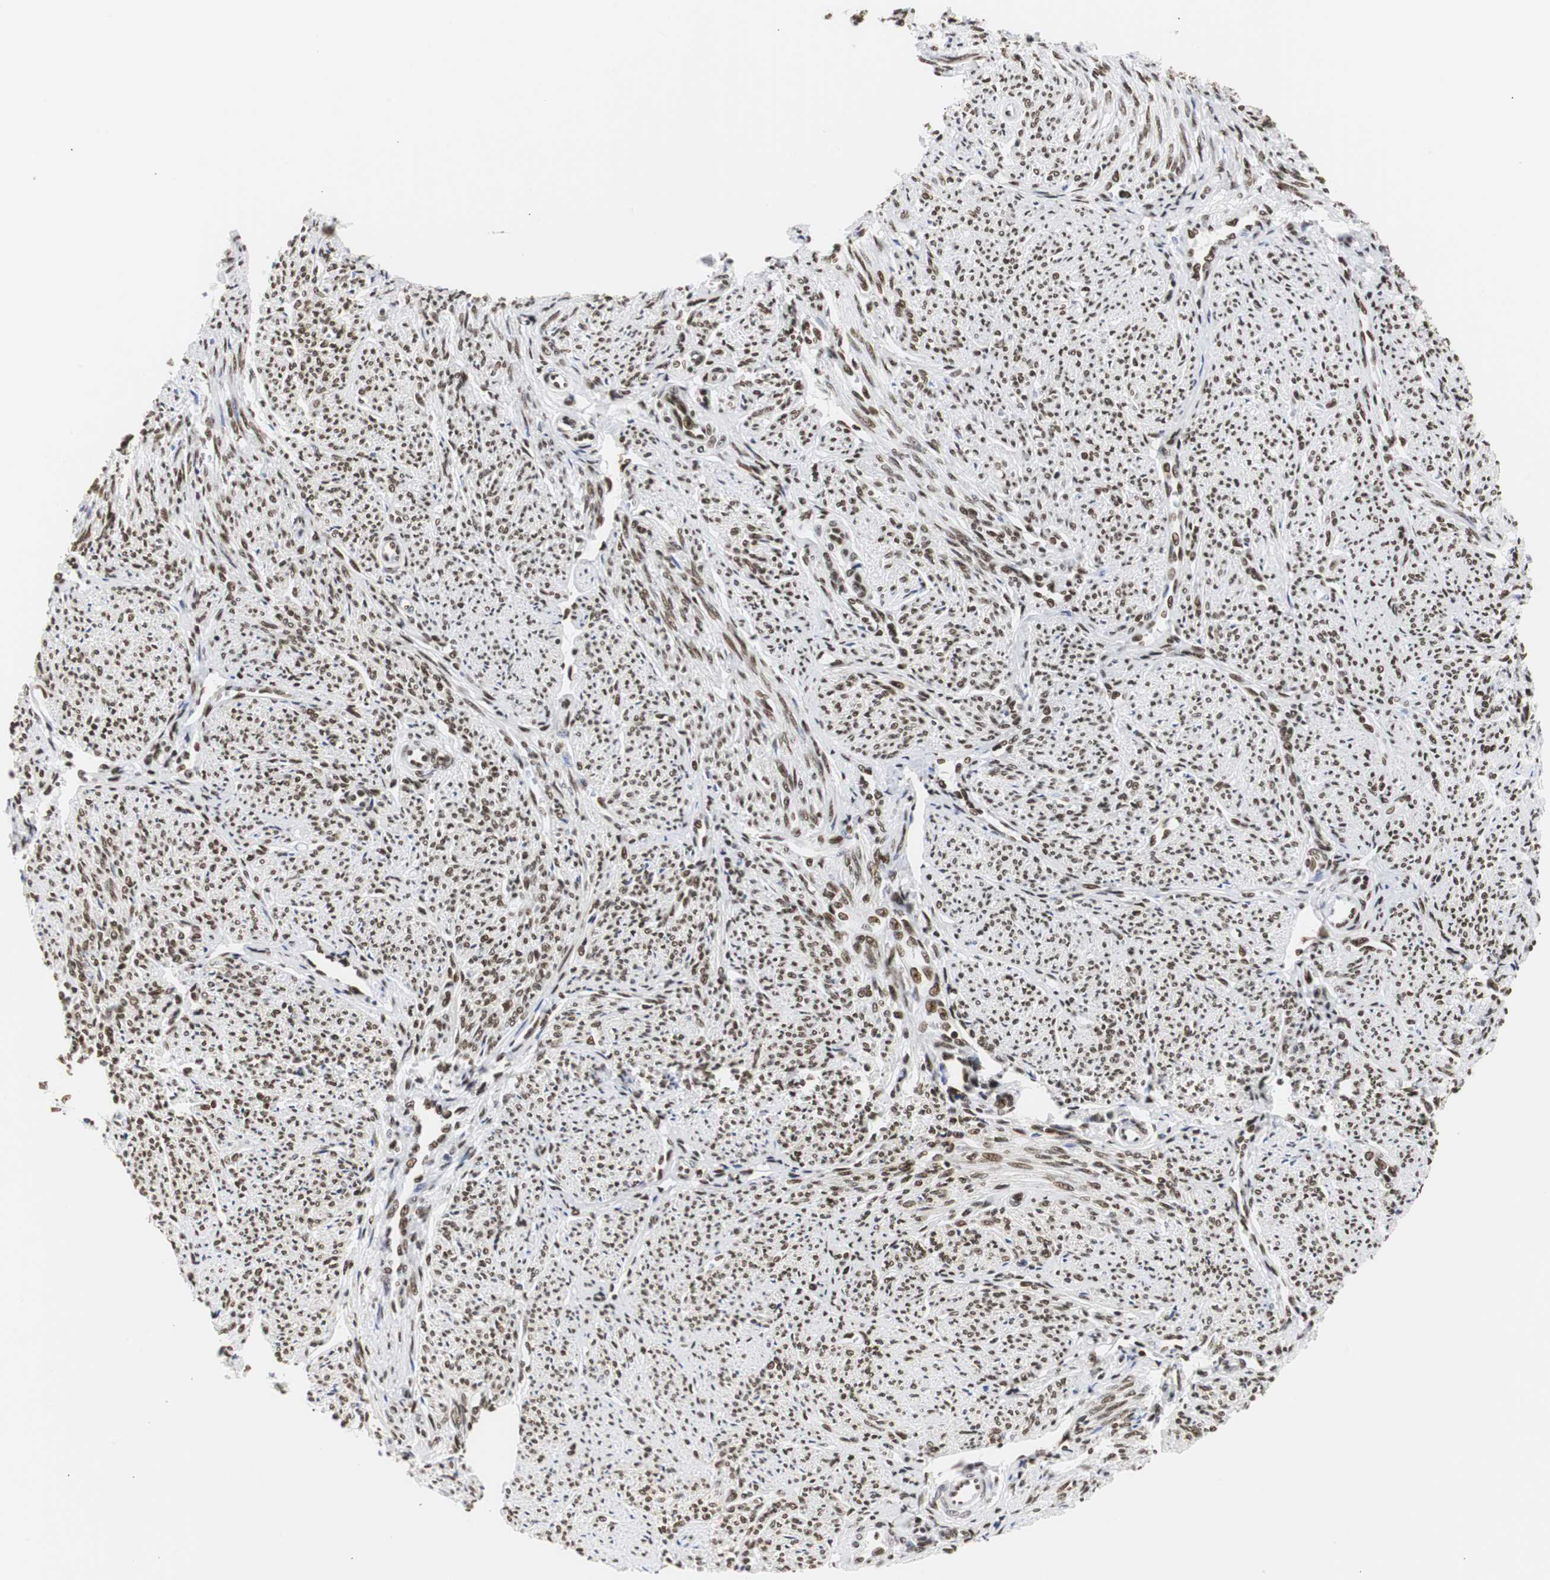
{"staining": {"intensity": "strong", "quantity": ">75%", "location": "nuclear"}, "tissue": "smooth muscle", "cell_type": "Smooth muscle cells", "image_type": "normal", "snomed": [{"axis": "morphology", "description": "Normal tissue, NOS"}, {"axis": "topography", "description": "Smooth muscle"}], "caption": "Brown immunohistochemical staining in benign human smooth muscle shows strong nuclear positivity in approximately >75% of smooth muscle cells.", "gene": "HNRNPH2", "patient": {"sex": "female", "age": 65}}